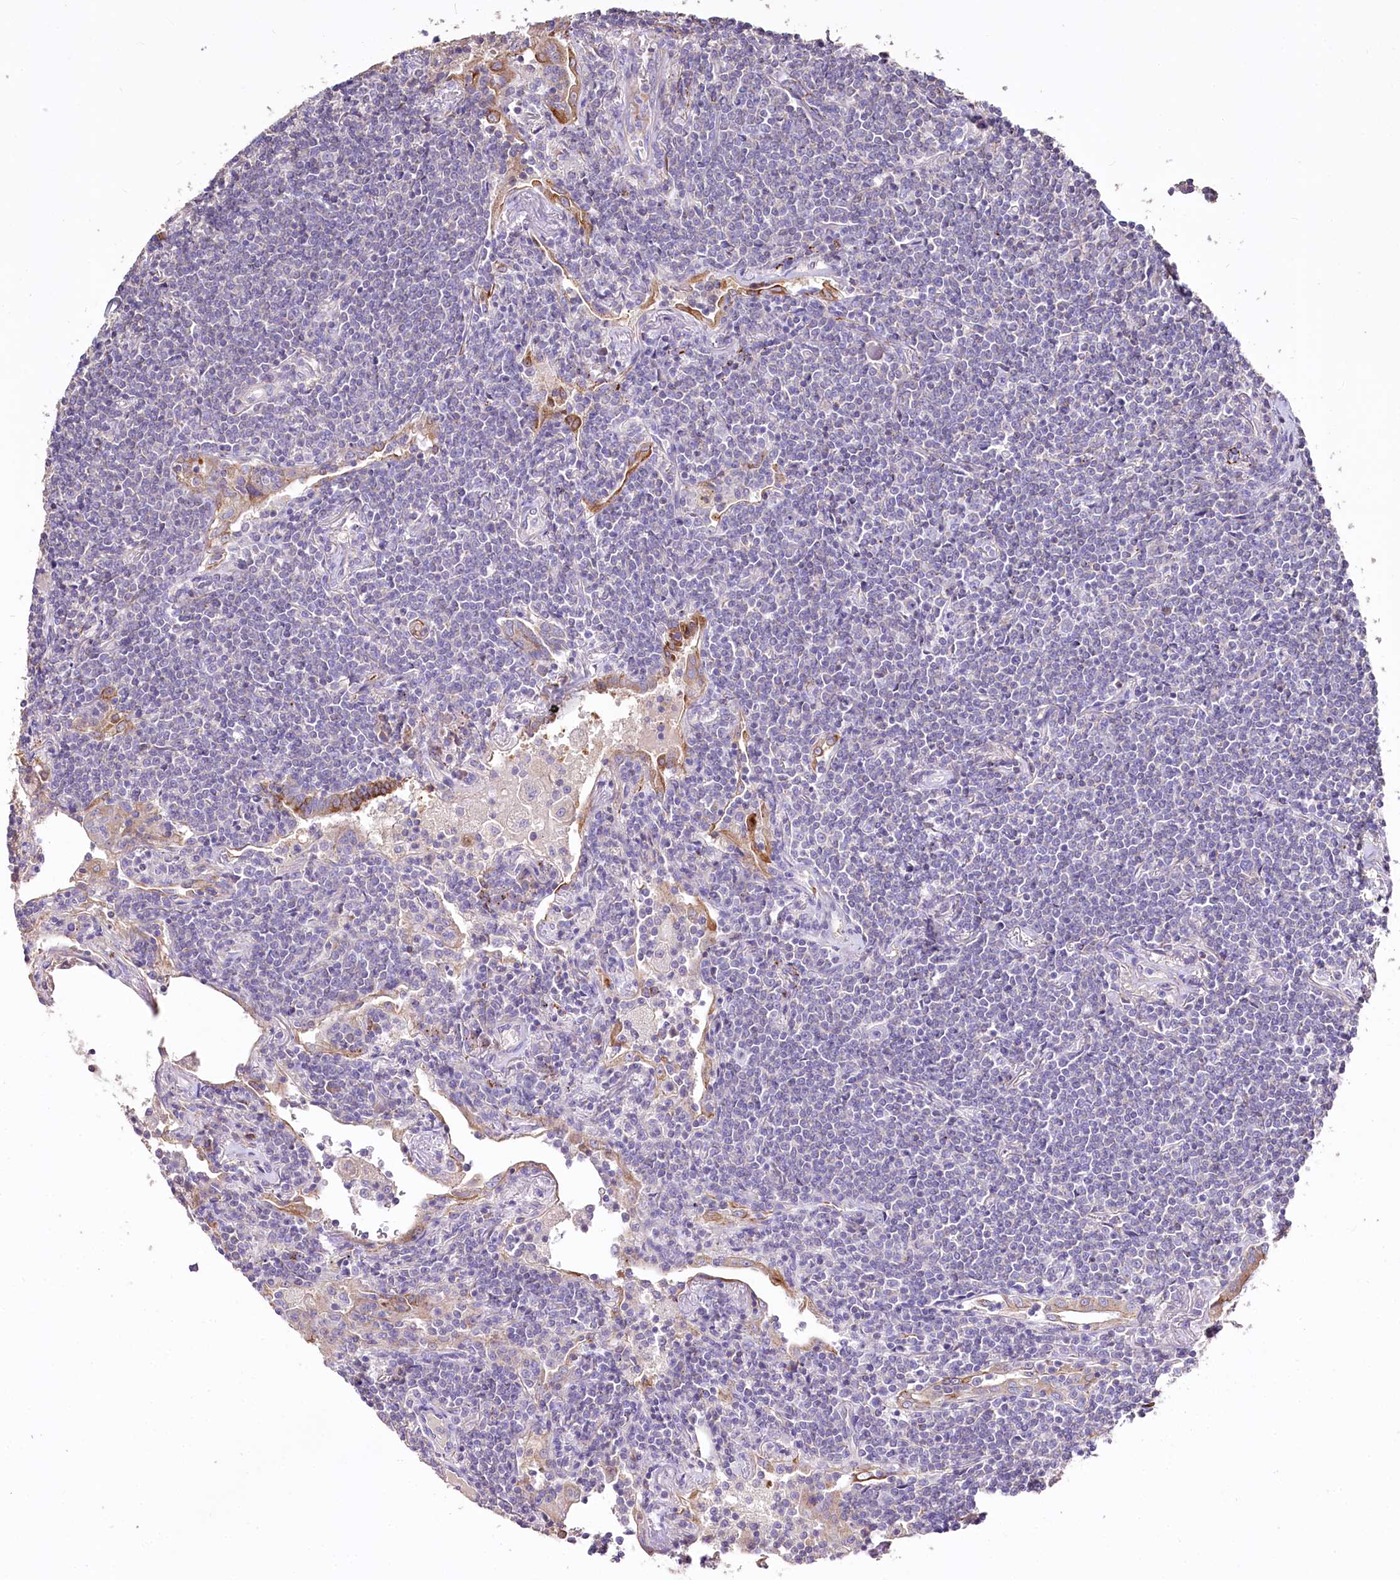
{"staining": {"intensity": "negative", "quantity": "none", "location": "none"}, "tissue": "lymphoma", "cell_type": "Tumor cells", "image_type": "cancer", "snomed": [{"axis": "morphology", "description": "Malignant lymphoma, non-Hodgkin's type, Low grade"}, {"axis": "topography", "description": "Lung"}], "caption": "Lymphoma was stained to show a protein in brown. There is no significant expression in tumor cells.", "gene": "PTER", "patient": {"sex": "female", "age": 71}}